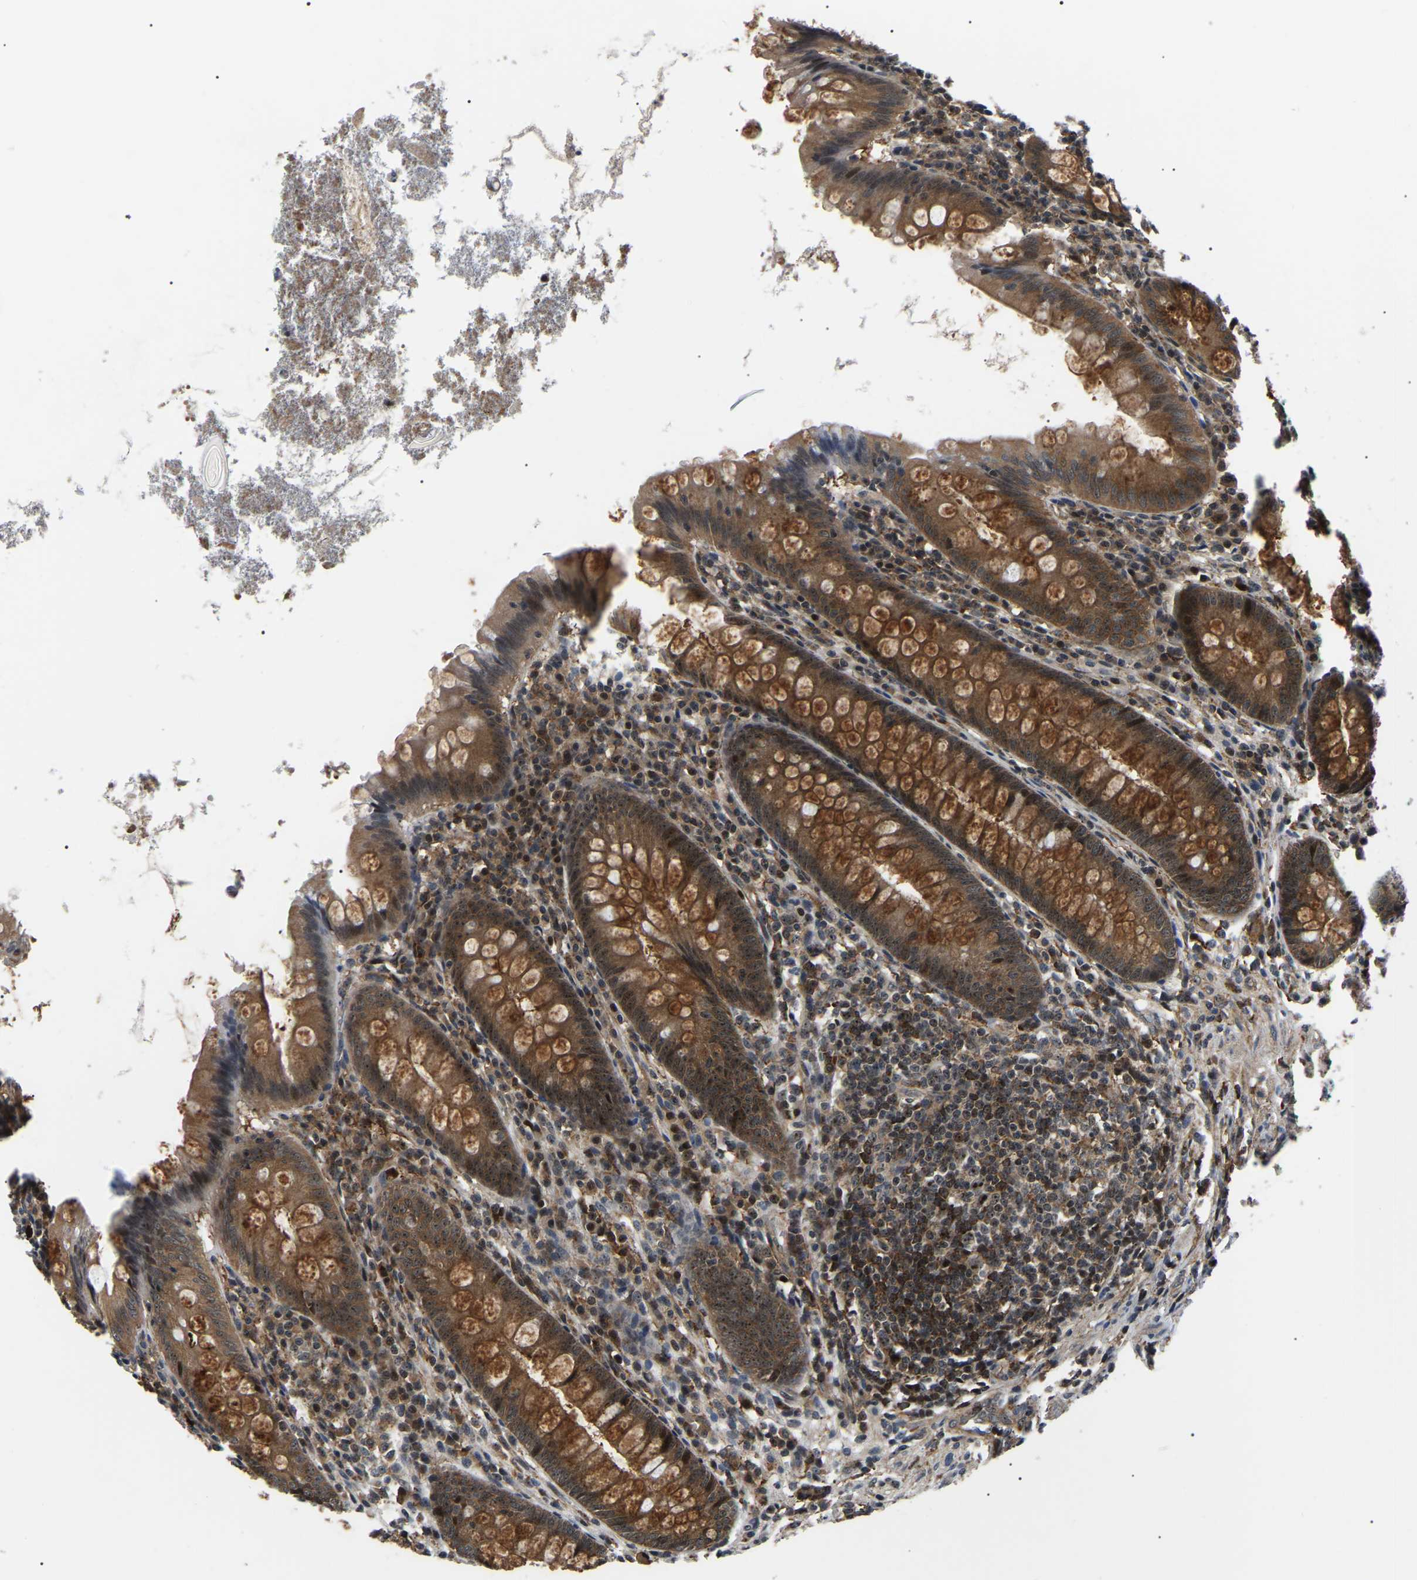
{"staining": {"intensity": "moderate", "quantity": ">75%", "location": "cytoplasmic/membranous,nuclear"}, "tissue": "appendix", "cell_type": "Glandular cells", "image_type": "normal", "snomed": [{"axis": "morphology", "description": "Normal tissue, NOS"}, {"axis": "topography", "description": "Appendix"}], "caption": "This histopathology image reveals immunohistochemistry (IHC) staining of normal appendix, with medium moderate cytoplasmic/membranous,nuclear expression in about >75% of glandular cells.", "gene": "RRP1B", "patient": {"sex": "male", "age": 56}}